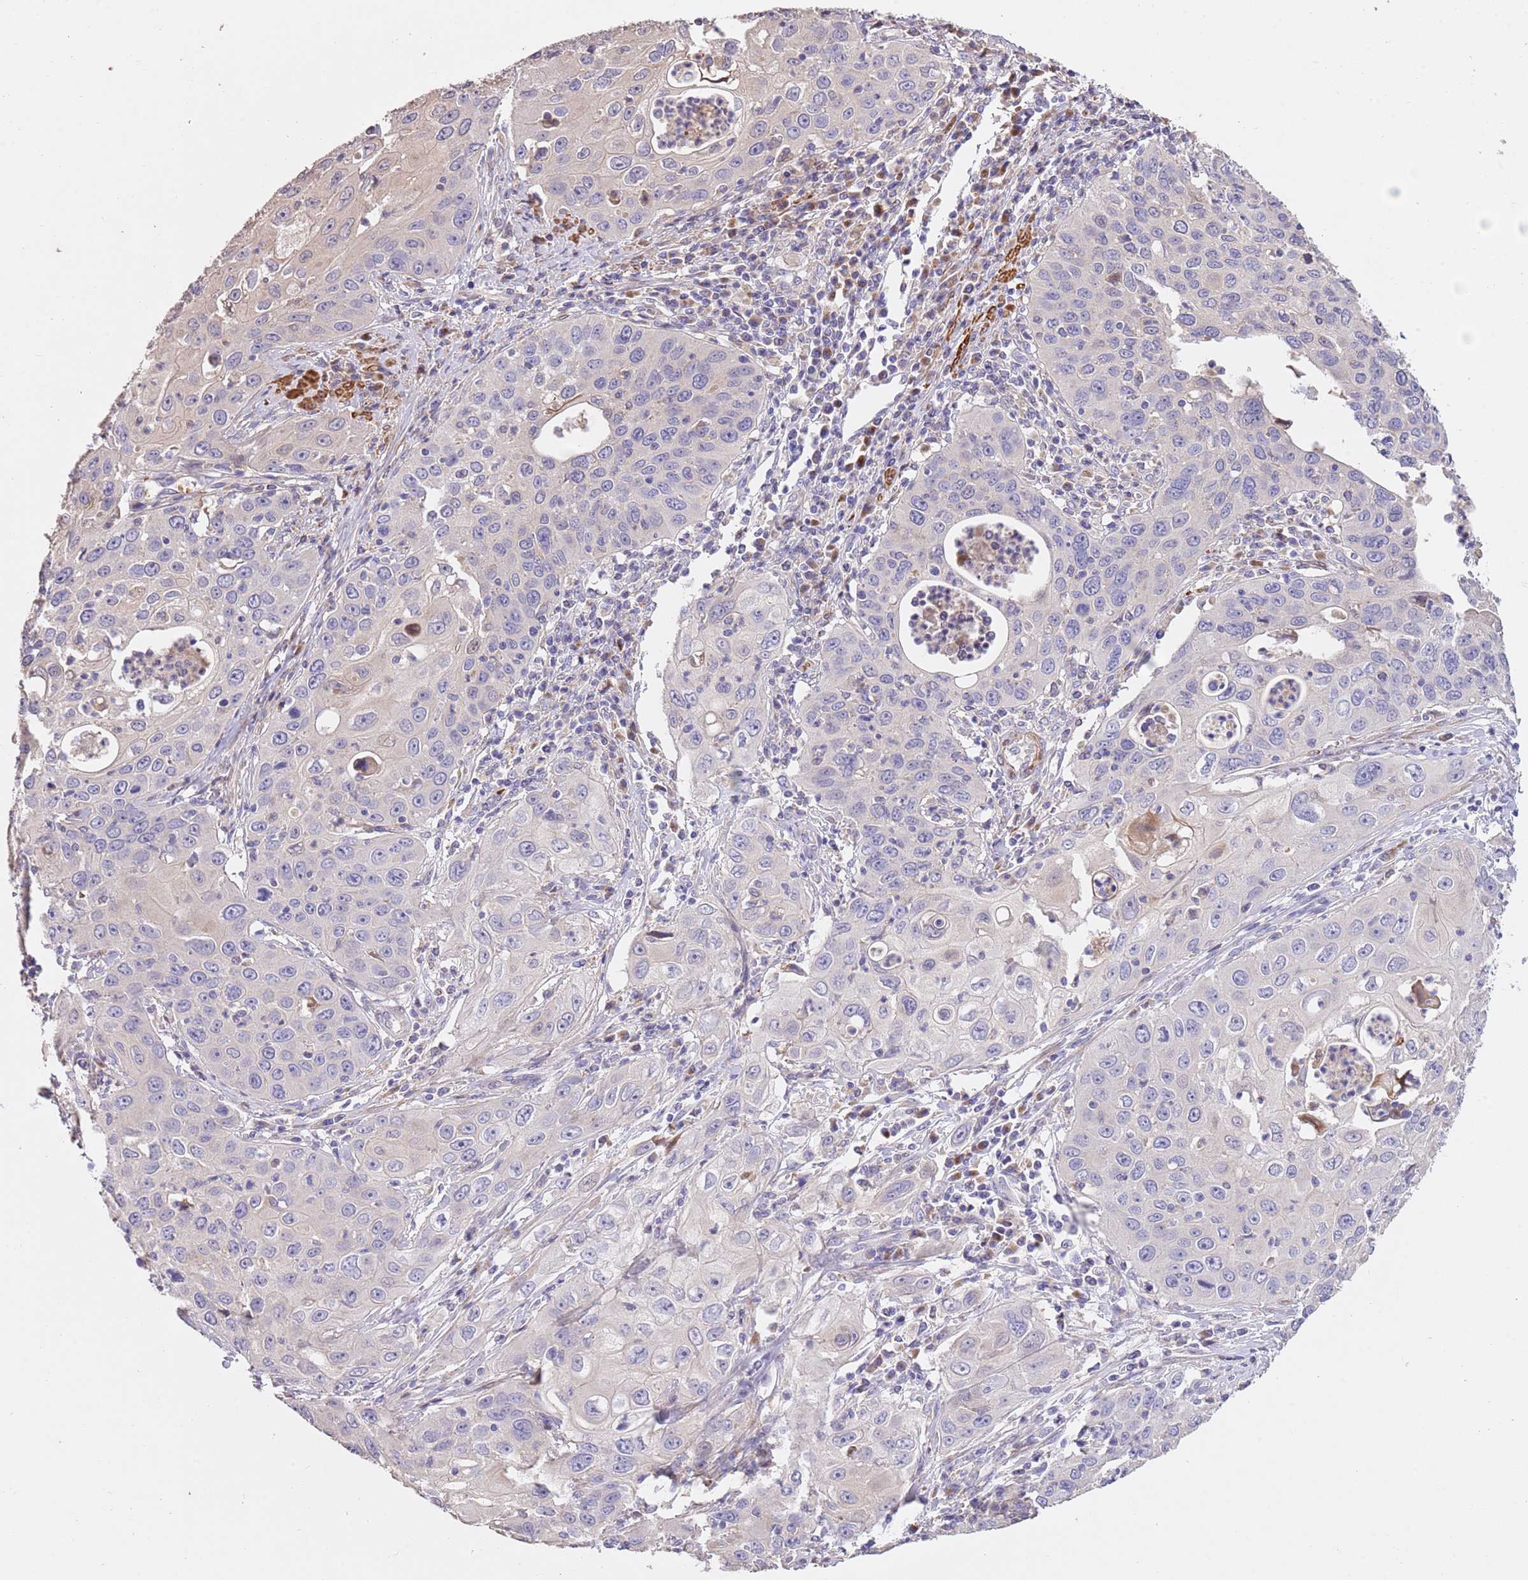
{"staining": {"intensity": "negative", "quantity": "none", "location": "none"}, "tissue": "cervical cancer", "cell_type": "Tumor cells", "image_type": "cancer", "snomed": [{"axis": "morphology", "description": "Squamous cell carcinoma, NOS"}, {"axis": "topography", "description": "Cervix"}], "caption": "This image is of cervical cancer stained with immunohistochemistry to label a protein in brown with the nuclei are counter-stained blue. There is no positivity in tumor cells.", "gene": "PIGA", "patient": {"sex": "female", "age": 36}}